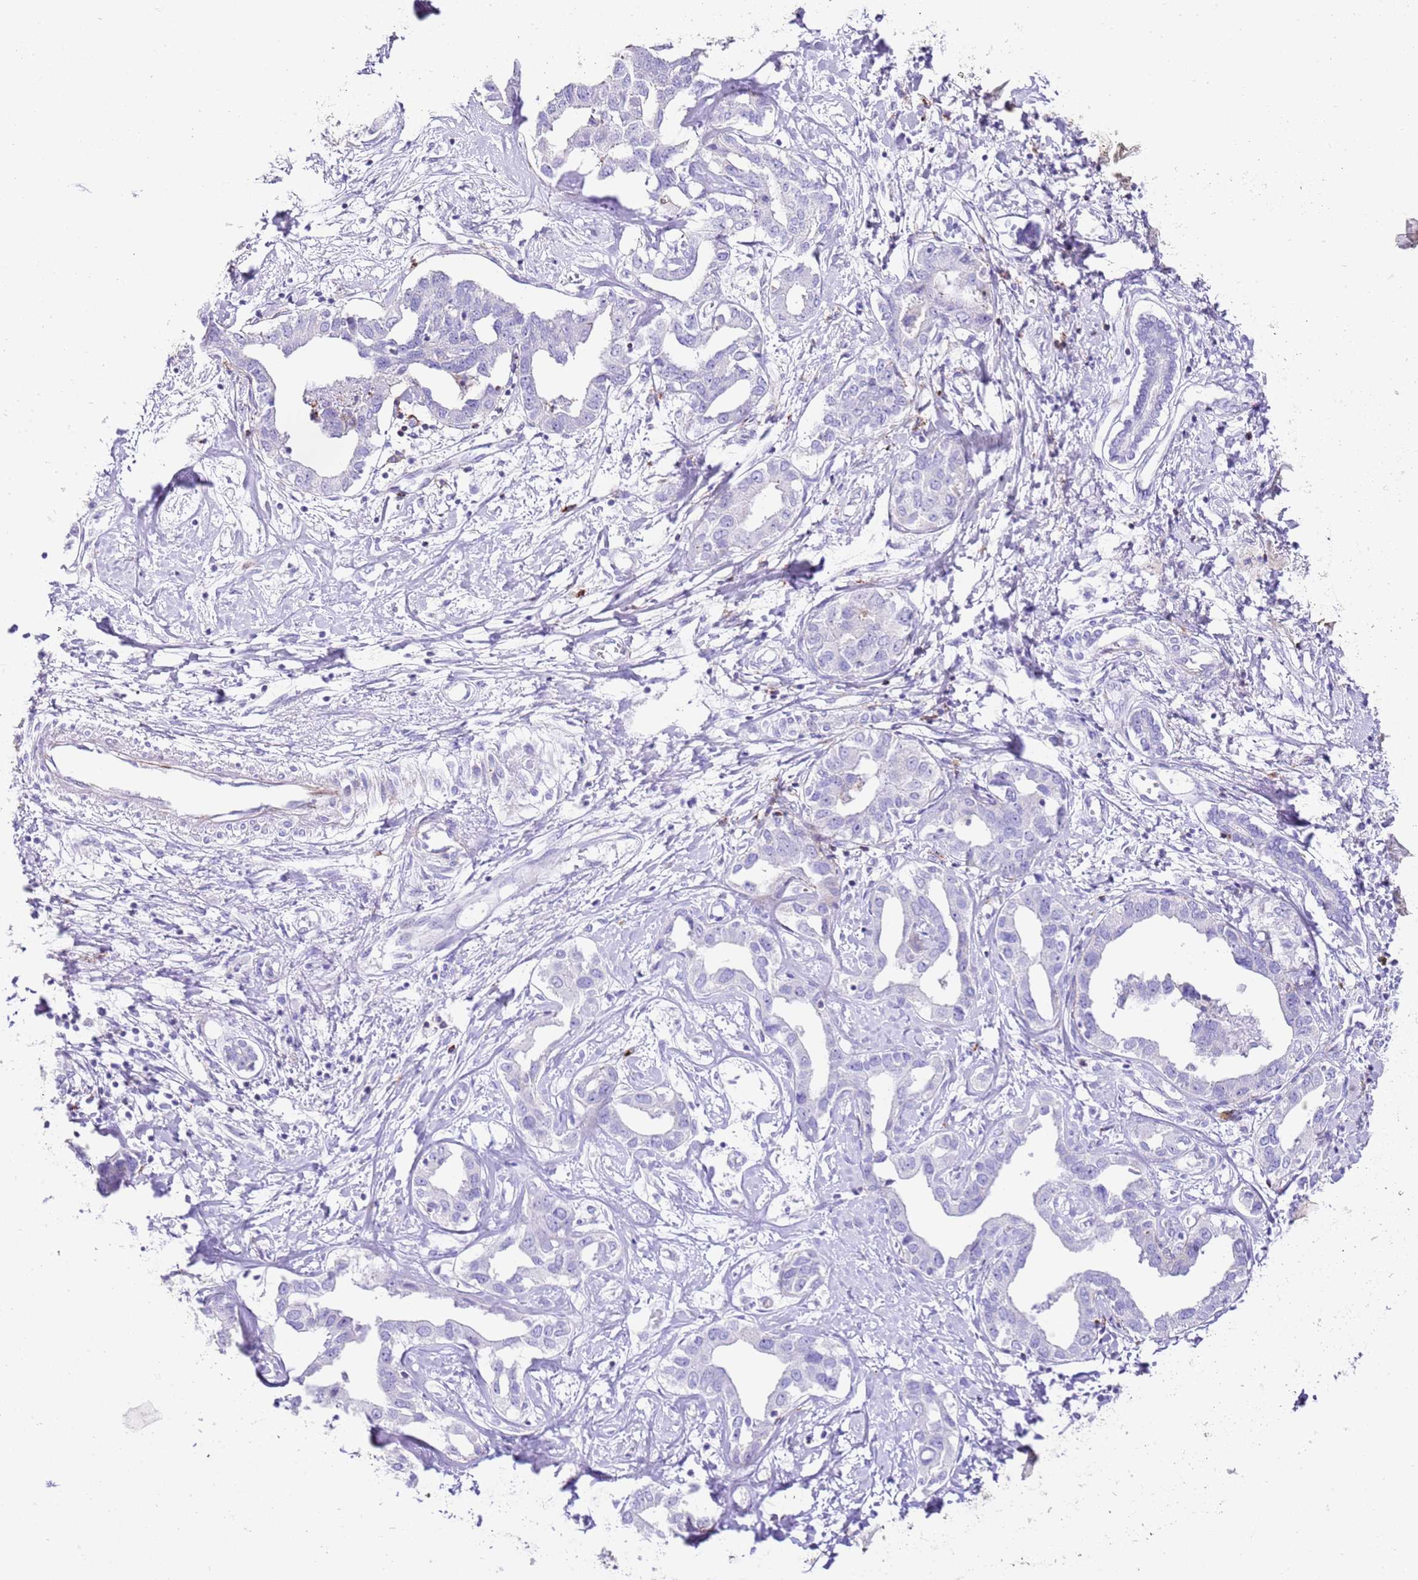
{"staining": {"intensity": "negative", "quantity": "none", "location": "none"}, "tissue": "liver cancer", "cell_type": "Tumor cells", "image_type": "cancer", "snomed": [{"axis": "morphology", "description": "Cholangiocarcinoma"}, {"axis": "topography", "description": "Liver"}], "caption": "Immunohistochemistry micrograph of neoplastic tissue: cholangiocarcinoma (liver) stained with DAB shows no significant protein expression in tumor cells.", "gene": "ALDH3A1", "patient": {"sex": "male", "age": 59}}